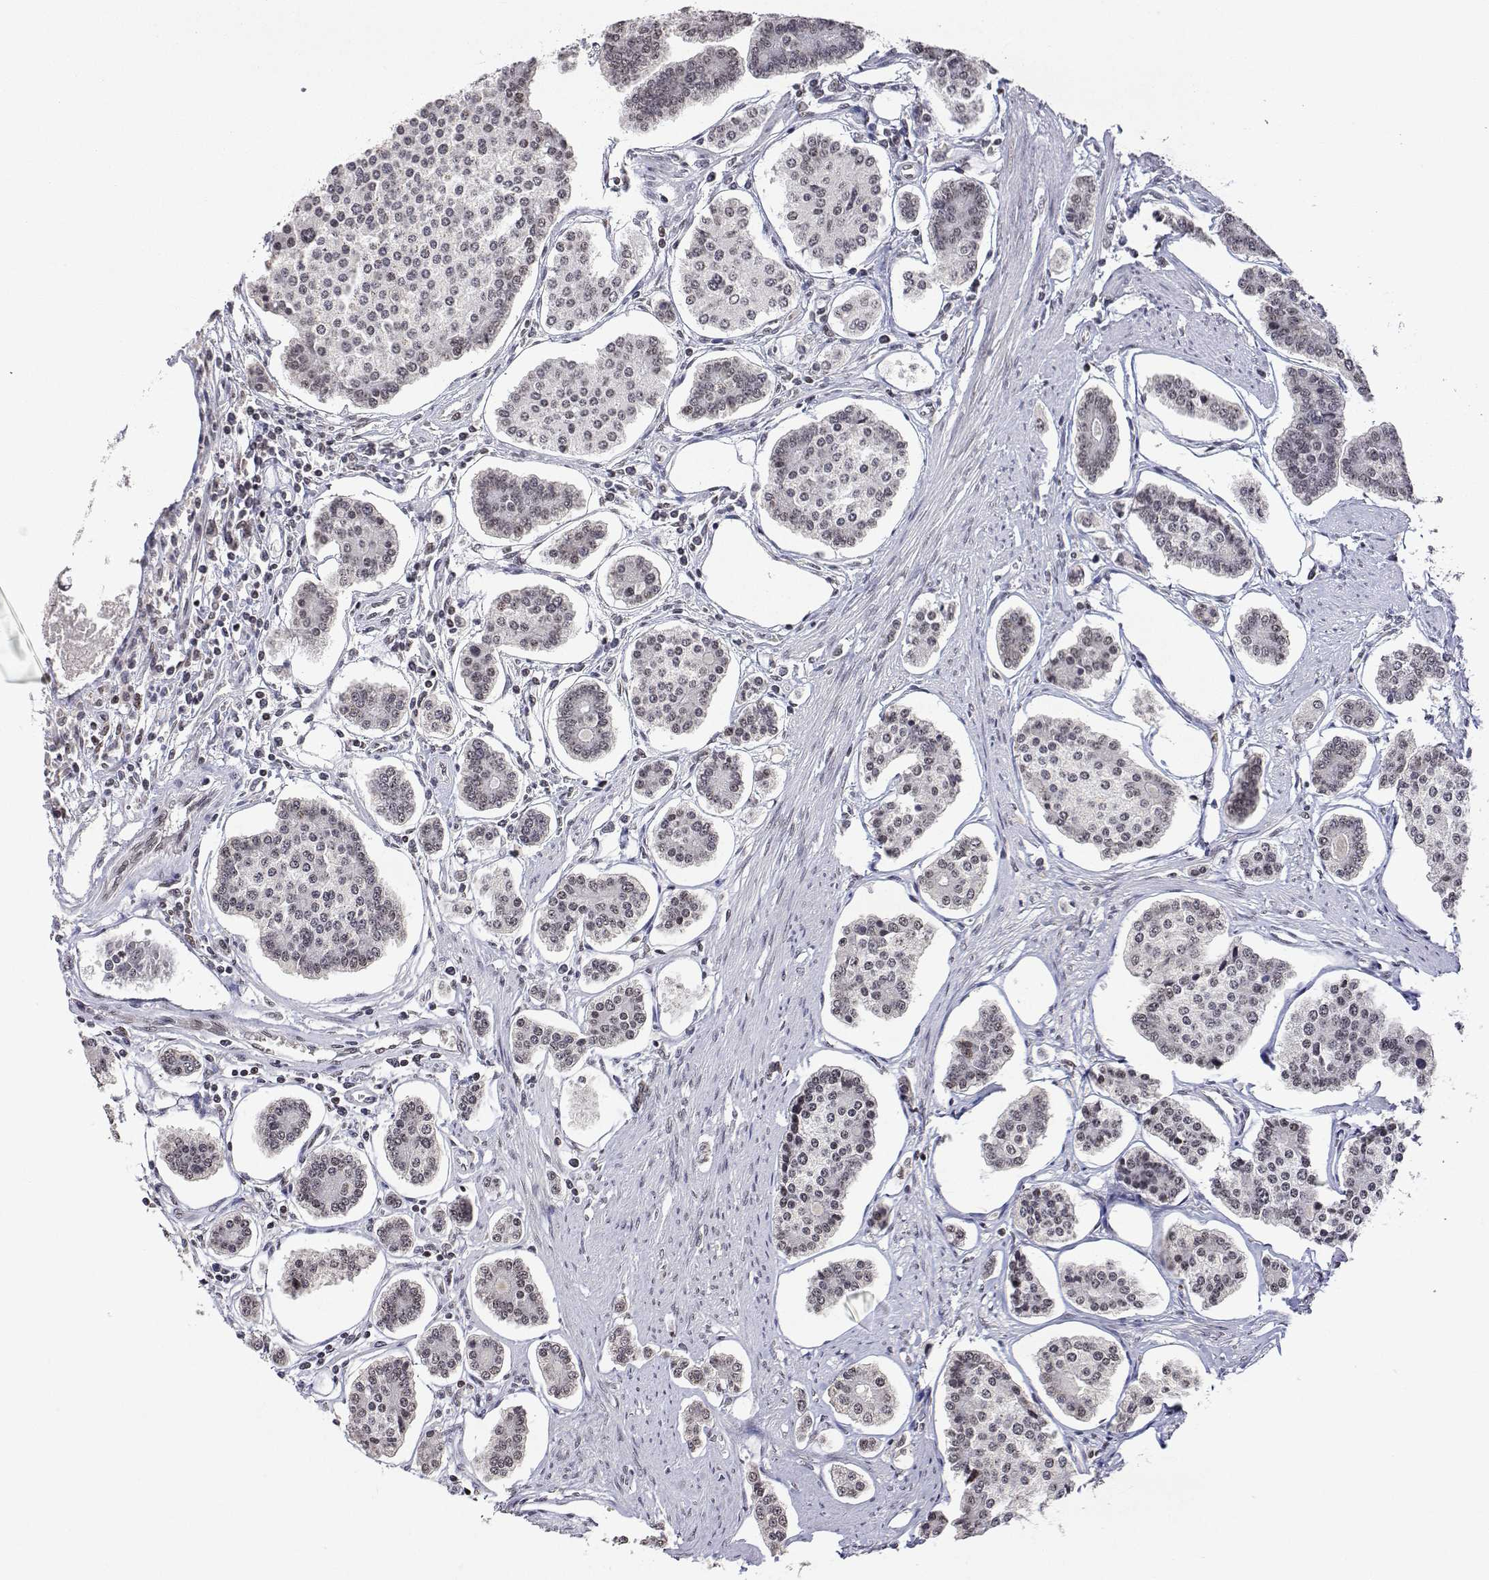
{"staining": {"intensity": "weak", "quantity": "25%-75%", "location": "nuclear"}, "tissue": "carcinoid", "cell_type": "Tumor cells", "image_type": "cancer", "snomed": [{"axis": "morphology", "description": "Carcinoid, malignant, NOS"}, {"axis": "topography", "description": "Small intestine"}], "caption": "The micrograph displays immunohistochemical staining of carcinoid (malignant). There is weak nuclear expression is identified in approximately 25%-75% of tumor cells.", "gene": "XPC", "patient": {"sex": "female", "age": 65}}